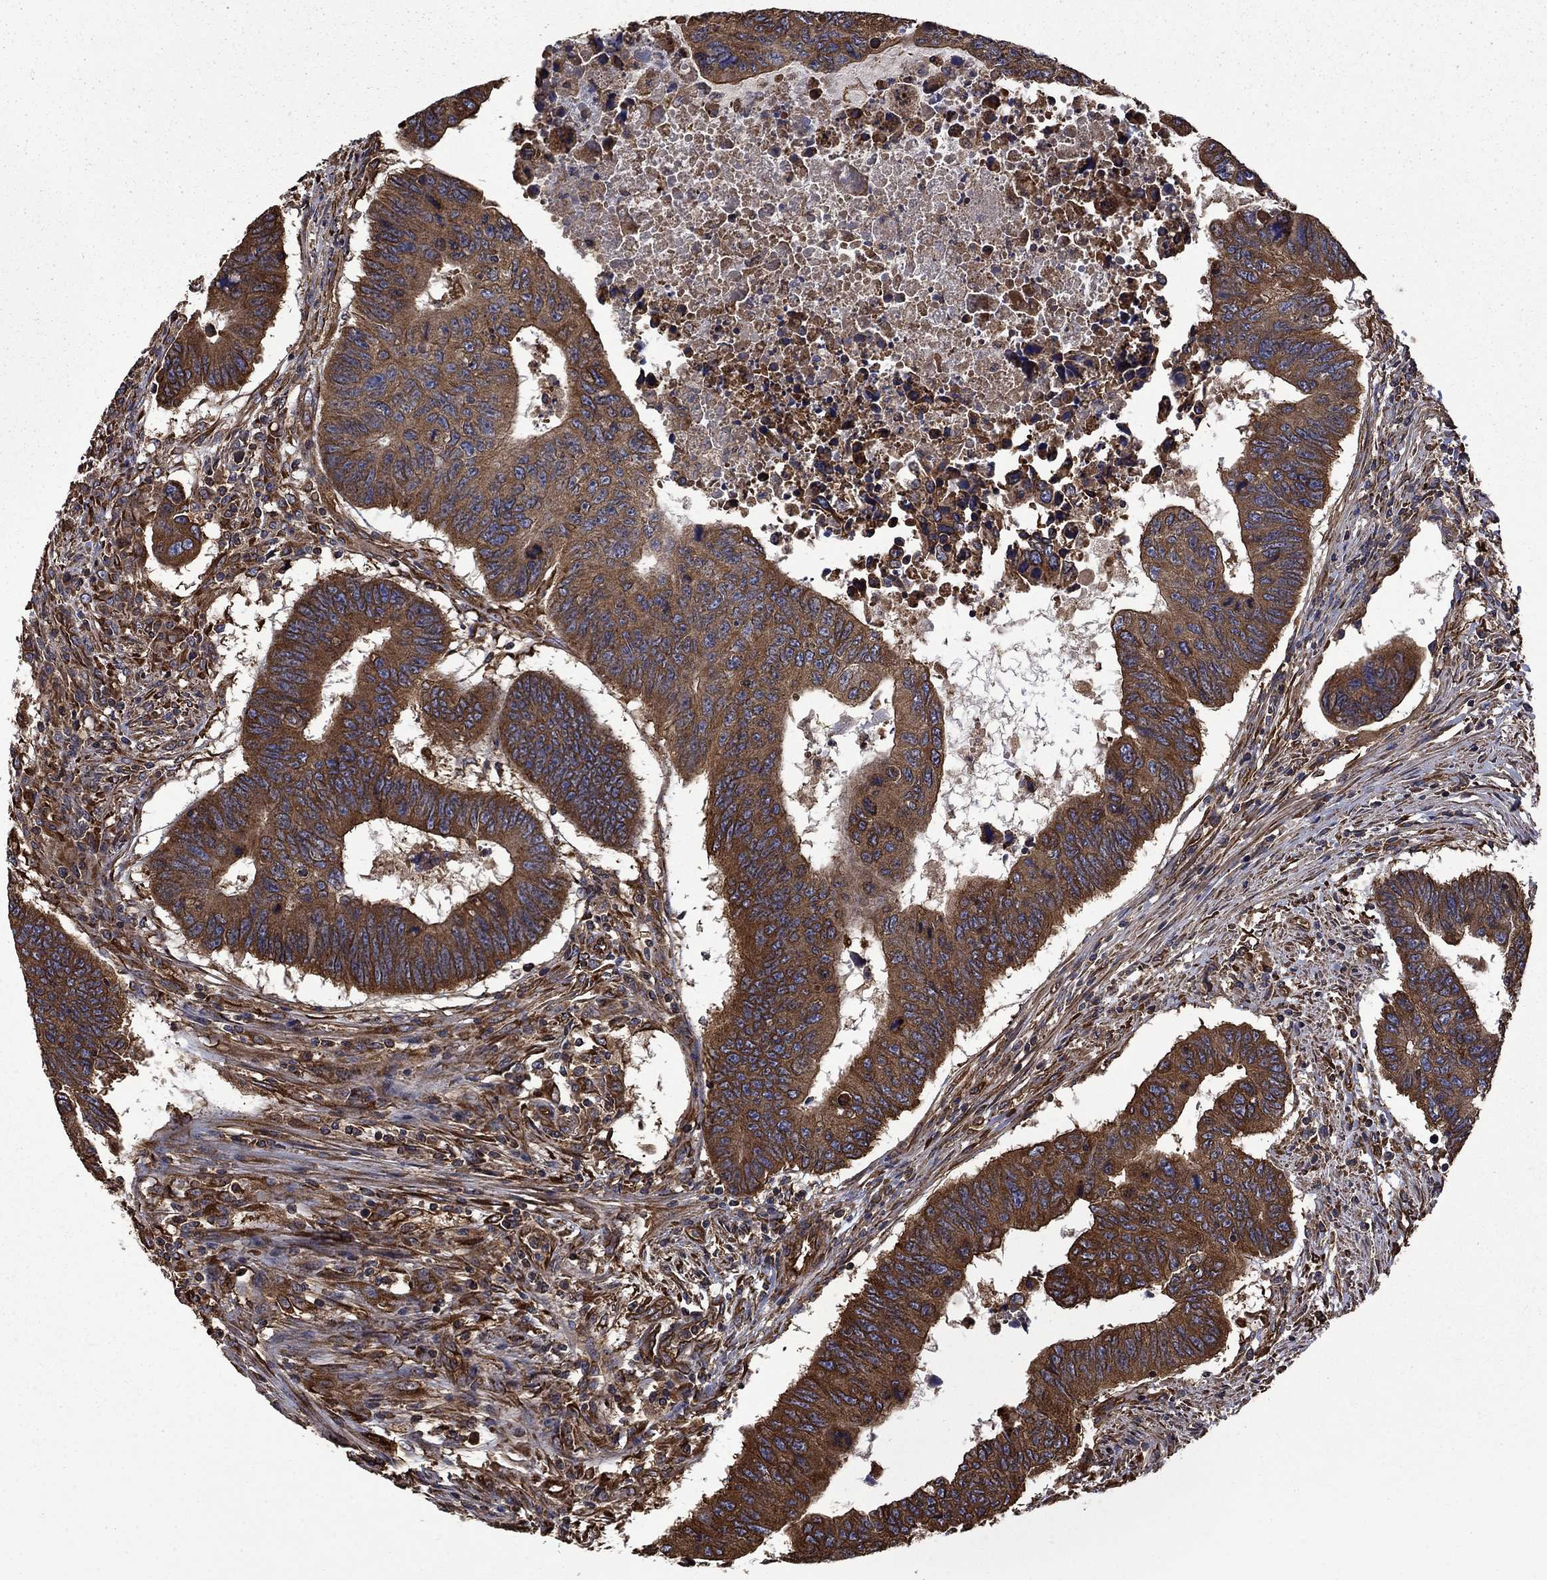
{"staining": {"intensity": "strong", "quantity": ">75%", "location": "cytoplasmic/membranous"}, "tissue": "colorectal cancer", "cell_type": "Tumor cells", "image_type": "cancer", "snomed": [{"axis": "morphology", "description": "Adenocarcinoma, NOS"}, {"axis": "topography", "description": "Rectum"}], "caption": "Brown immunohistochemical staining in human colorectal cancer (adenocarcinoma) demonstrates strong cytoplasmic/membranous positivity in approximately >75% of tumor cells.", "gene": "CUTC", "patient": {"sex": "female", "age": 85}}